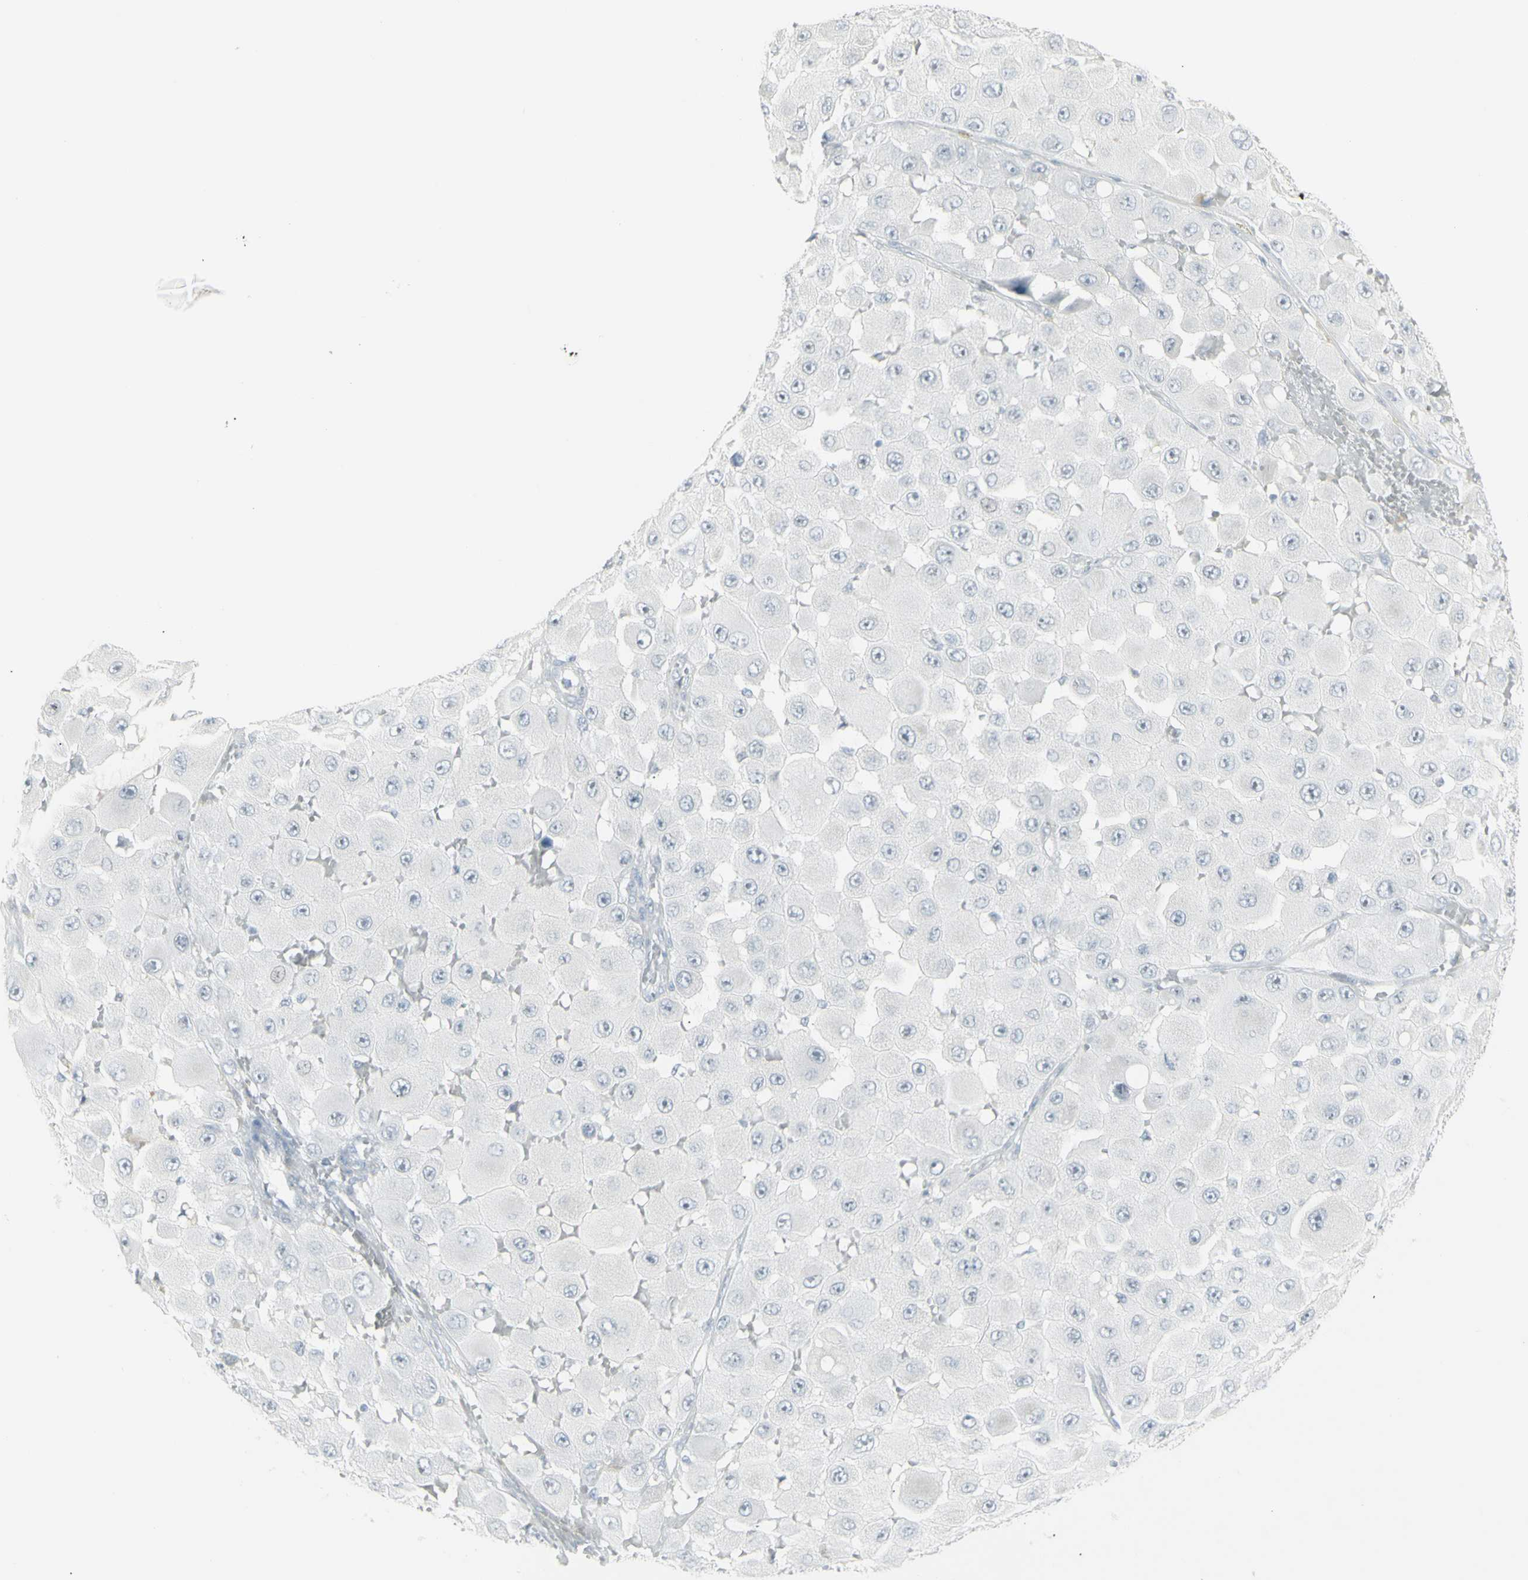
{"staining": {"intensity": "negative", "quantity": "none", "location": "none"}, "tissue": "melanoma", "cell_type": "Tumor cells", "image_type": "cancer", "snomed": [{"axis": "morphology", "description": "Malignant melanoma, NOS"}, {"axis": "topography", "description": "Skin"}], "caption": "Immunohistochemistry image of neoplastic tissue: human malignant melanoma stained with DAB (3,3'-diaminobenzidine) shows no significant protein expression in tumor cells.", "gene": "YBX2", "patient": {"sex": "female", "age": 81}}